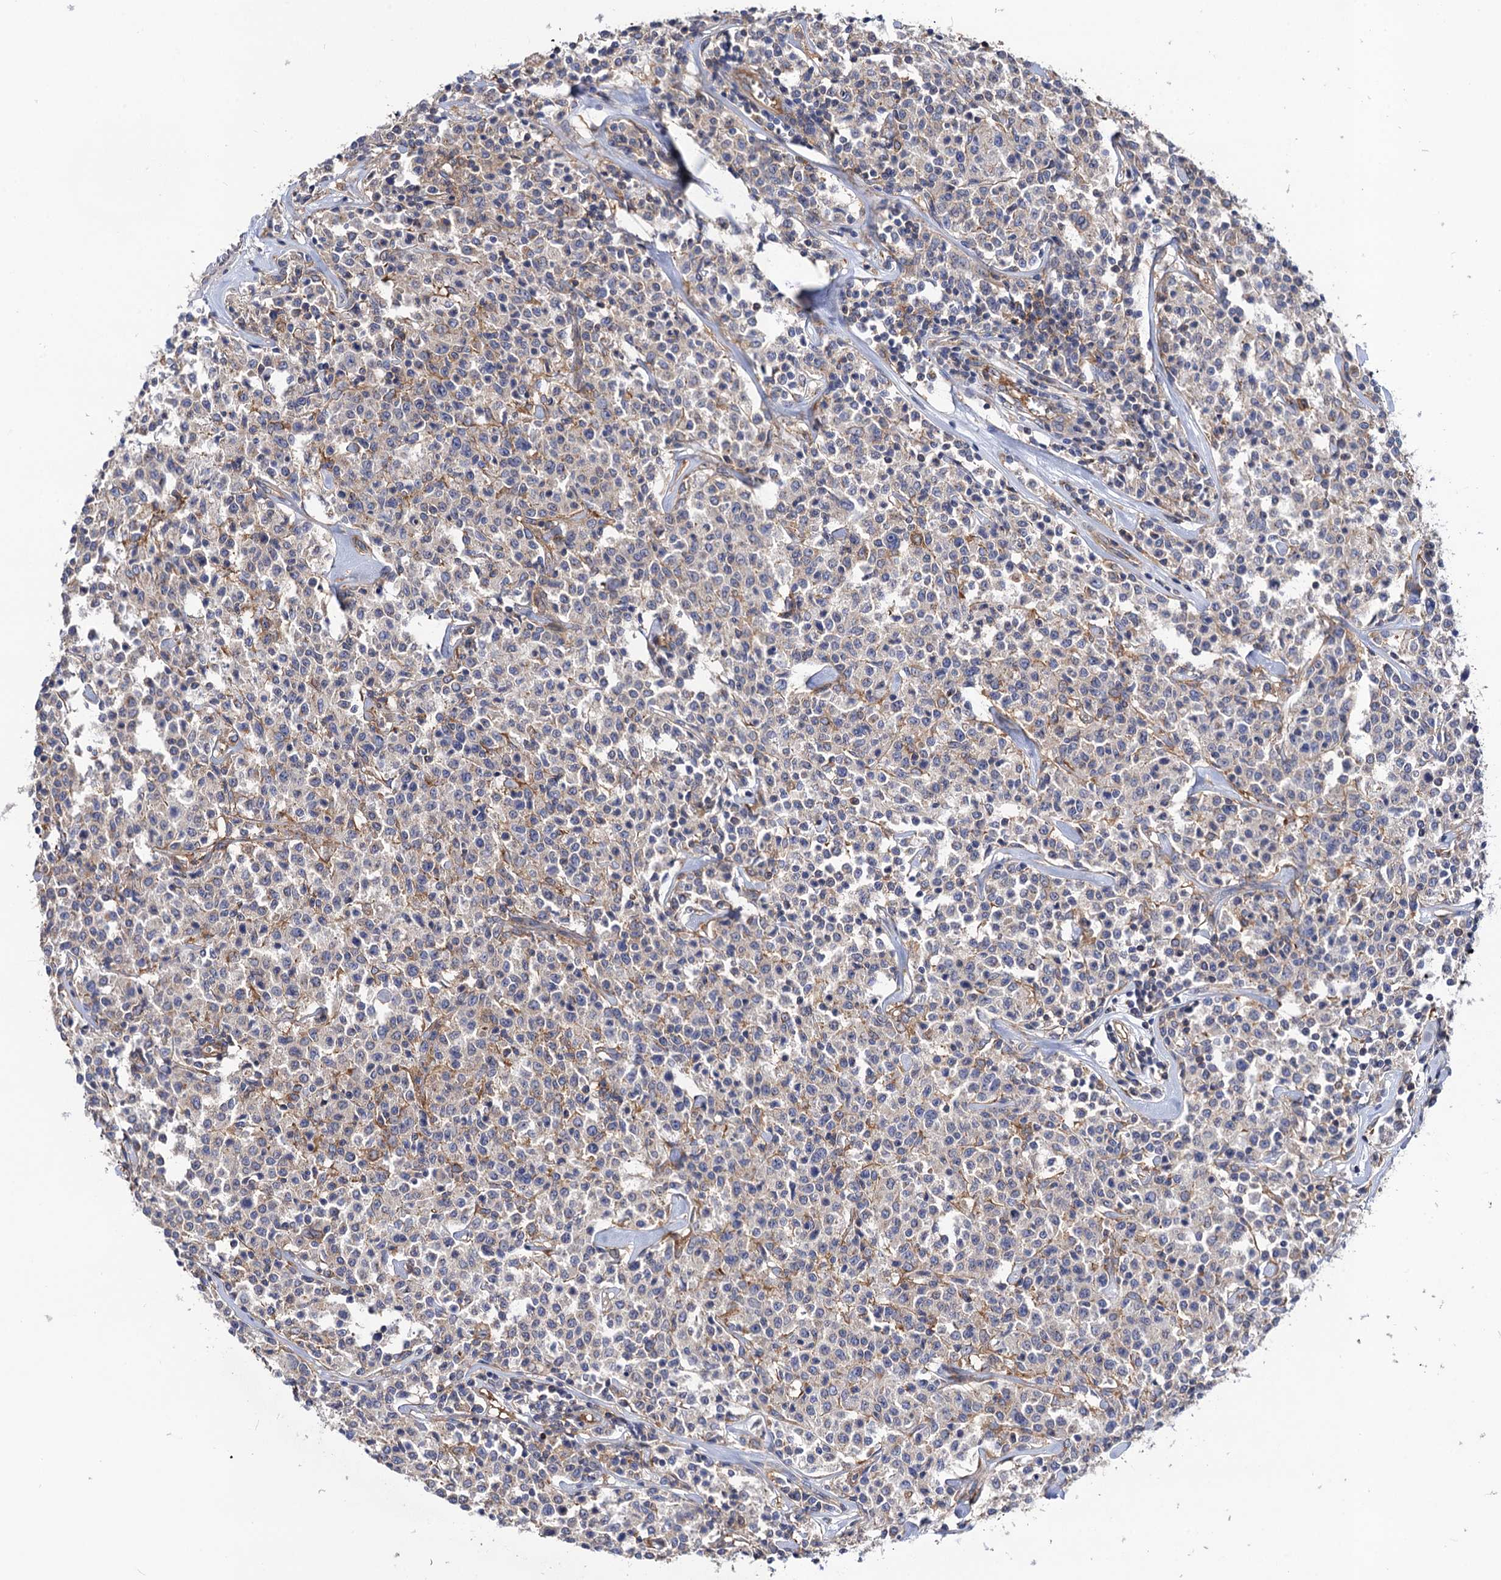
{"staining": {"intensity": "negative", "quantity": "none", "location": "none"}, "tissue": "lymphoma", "cell_type": "Tumor cells", "image_type": "cancer", "snomed": [{"axis": "morphology", "description": "Malignant lymphoma, non-Hodgkin's type, Low grade"}, {"axis": "topography", "description": "Small intestine"}], "caption": "A high-resolution micrograph shows IHC staining of low-grade malignant lymphoma, non-Hodgkin's type, which shows no significant positivity in tumor cells.", "gene": "DYDC1", "patient": {"sex": "female", "age": 59}}